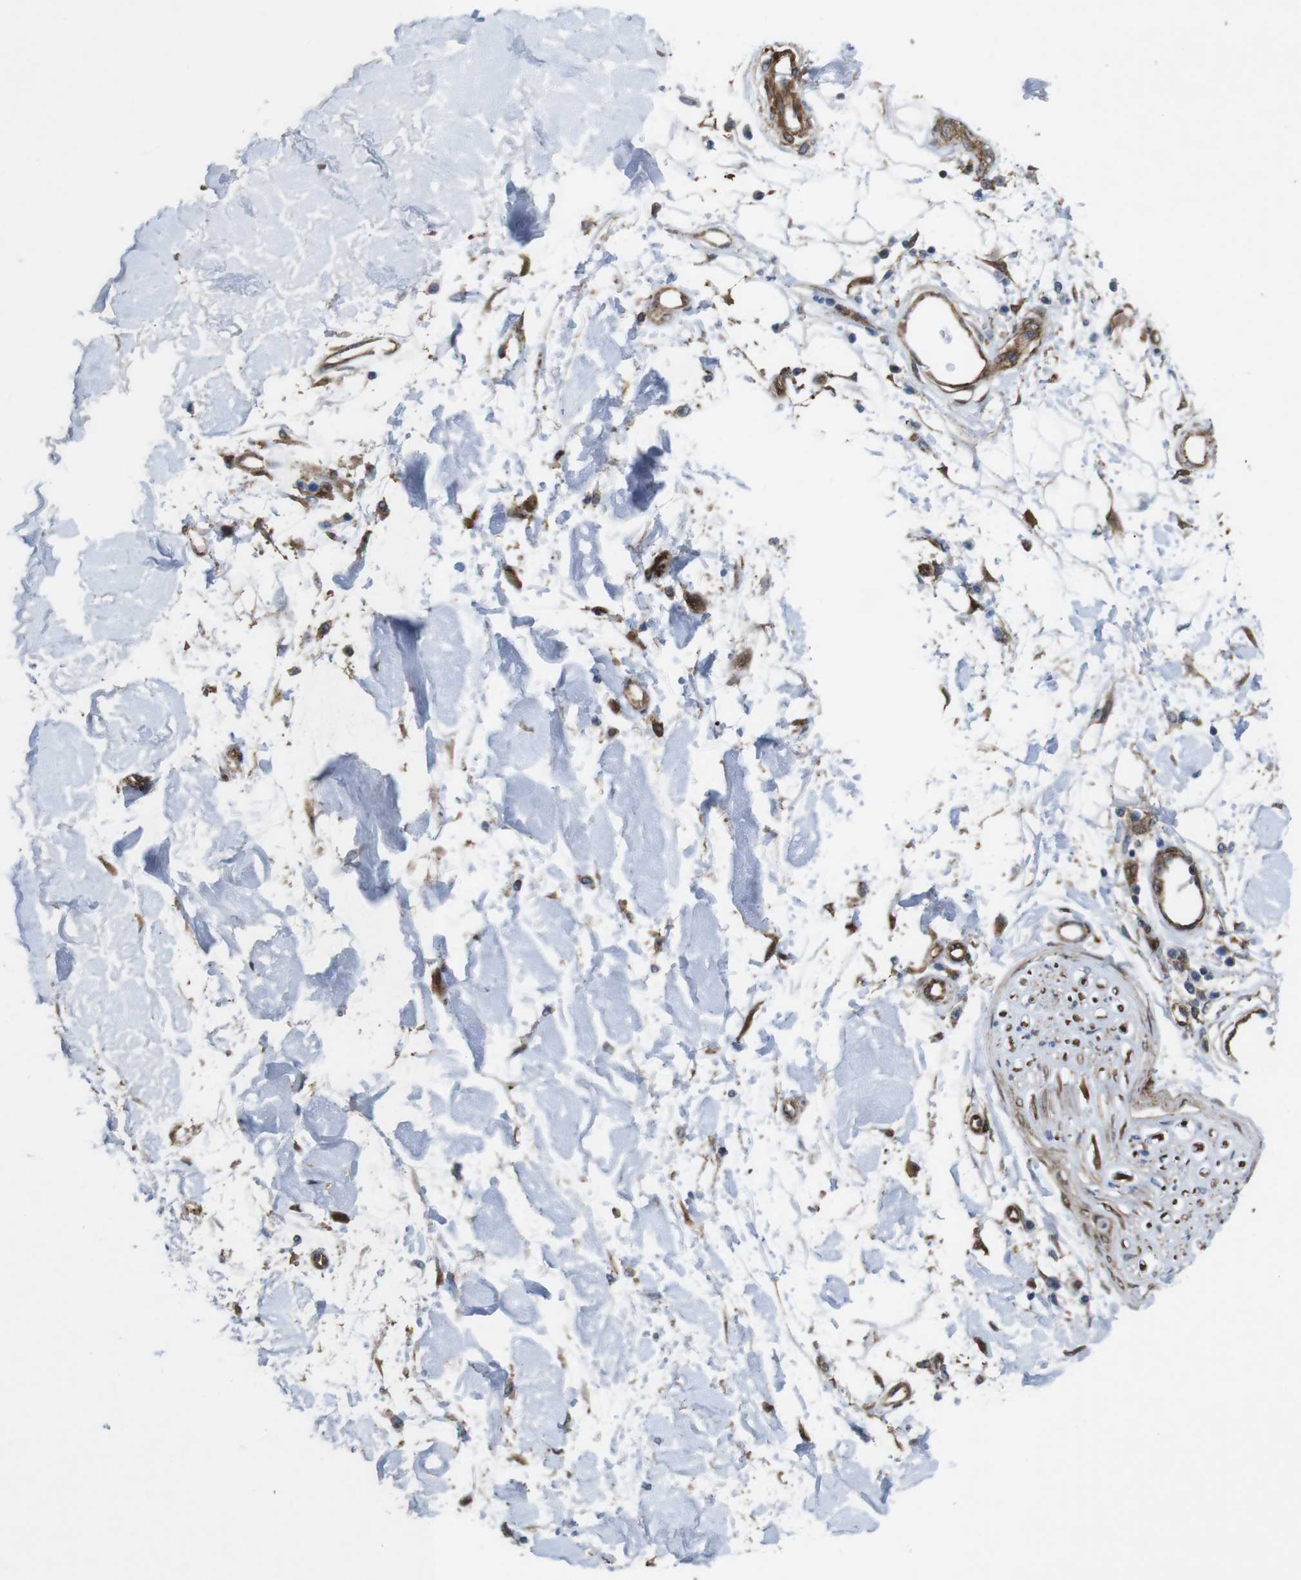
{"staining": {"intensity": "weak", "quantity": "25%-75%", "location": "cytoplasmic/membranous"}, "tissue": "adipose tissue", "cell_type": "Adipocytes", "image_type": "normal", "snomed": [{"axis": "morphology", "description": "Squamous cell carcinoma, NOS"}, {"axis": "topography", "description": "Skin"}], "caption": "An image showing weak cytoplasmic/membranous positivity in approximately 25%-75% of adipocytes in unremarkable adipose tissue, as visualized by brown immunohistochemical staining.", "gene": "PTGER4", "patient": {"sex": "male", "age": 83}}